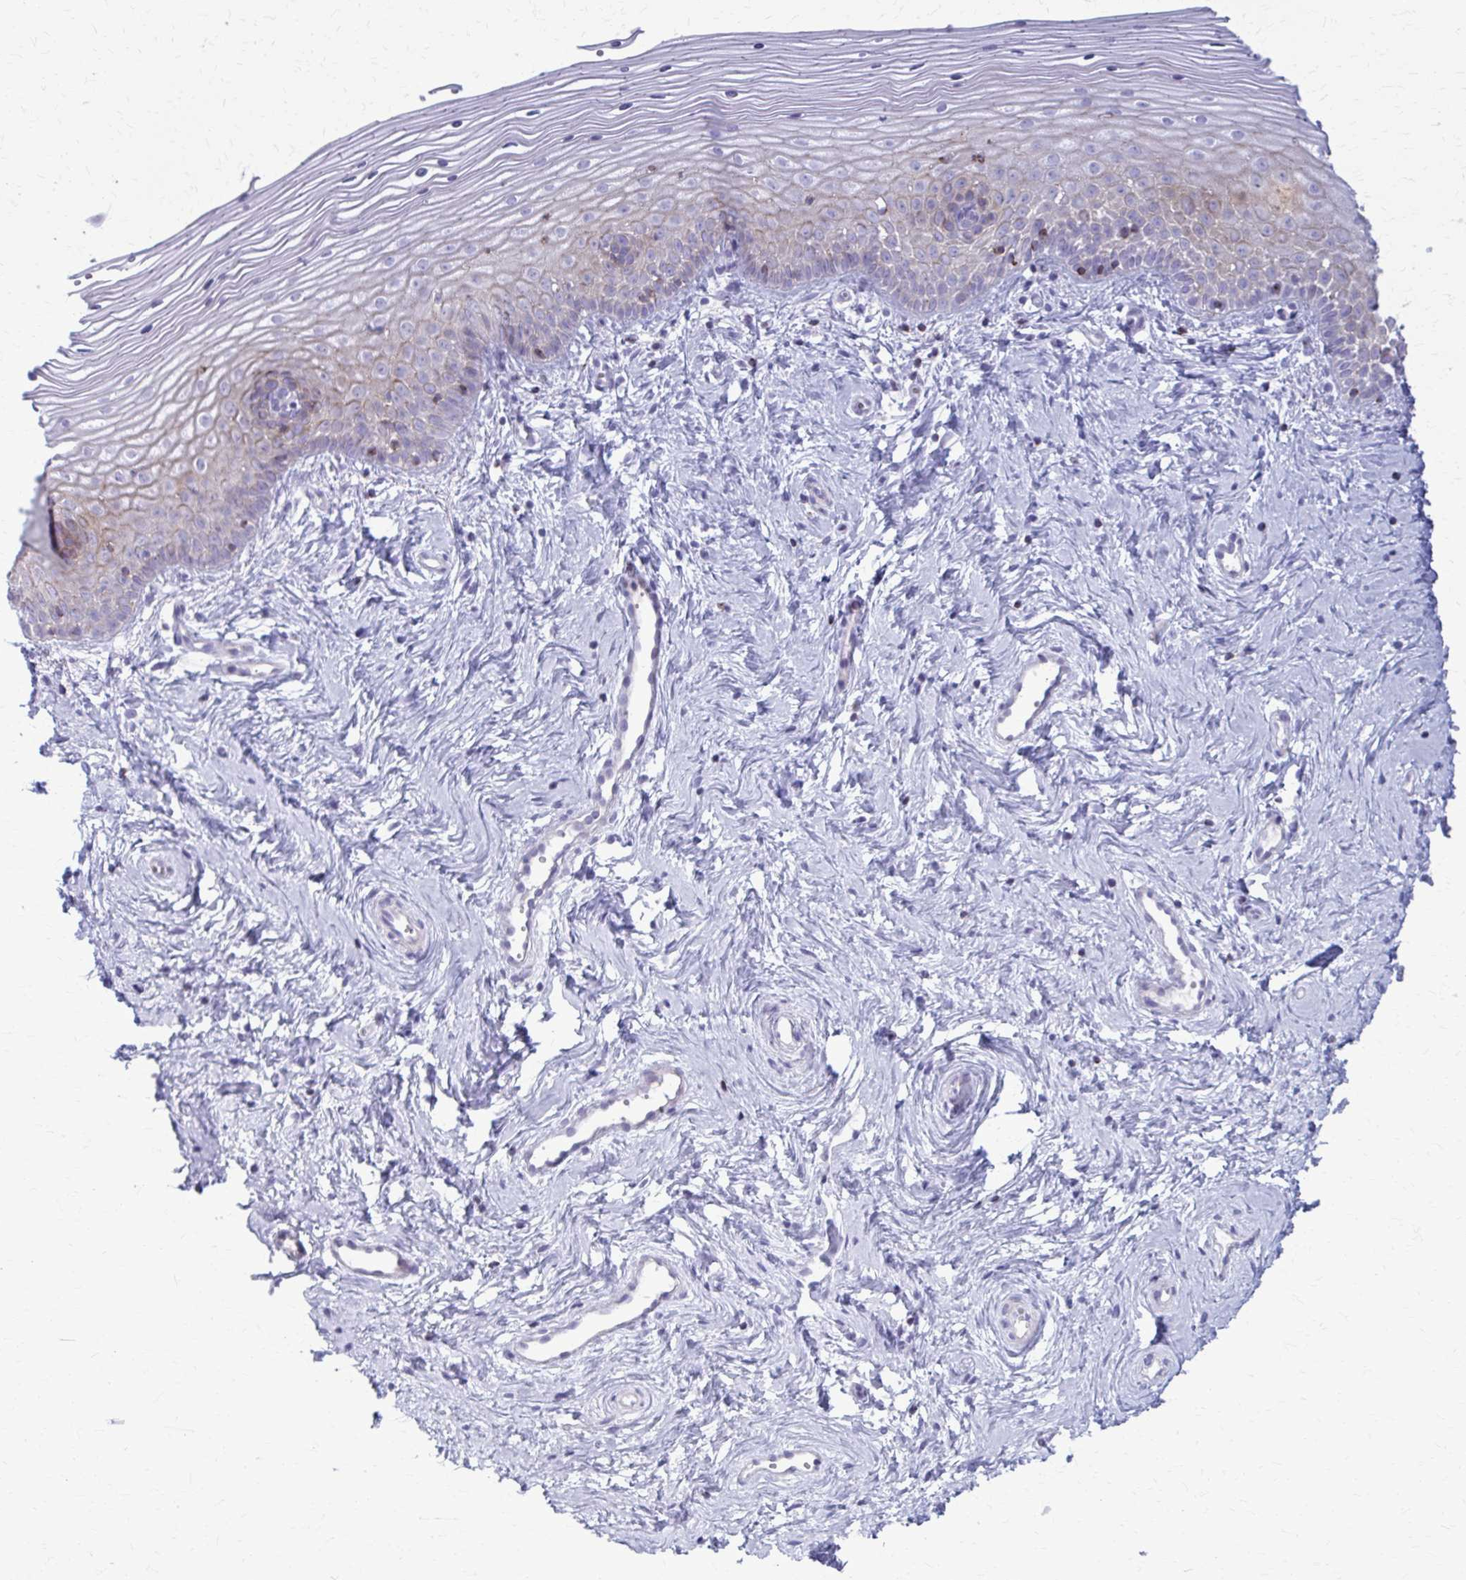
{"staining": {"intensity": "moderate", "quantity": "<25%", "location": "cytoplasmic/membranous"}, "tissue": "vagina", "cell_type": "Squamous epithelial cells", "image_type": "normal", "snomed": [{"axis": "morphology", "description": "Normal tissue, NOS"}, {"axis": "topography", "description": "Vagina"}], "caption": "Brown immunohistochemical staining in normal vagina shows moderate cytoplasmic/membranous positivity in approximately <25% of squamous epithelial cells. The protein of interest is stained brown, and the nuclei are stained in blue (DAB IHC with brightfield microscopy, high magnification).", "gene": "PEDS1", "patient": {"sex": "female", "age": 38}}